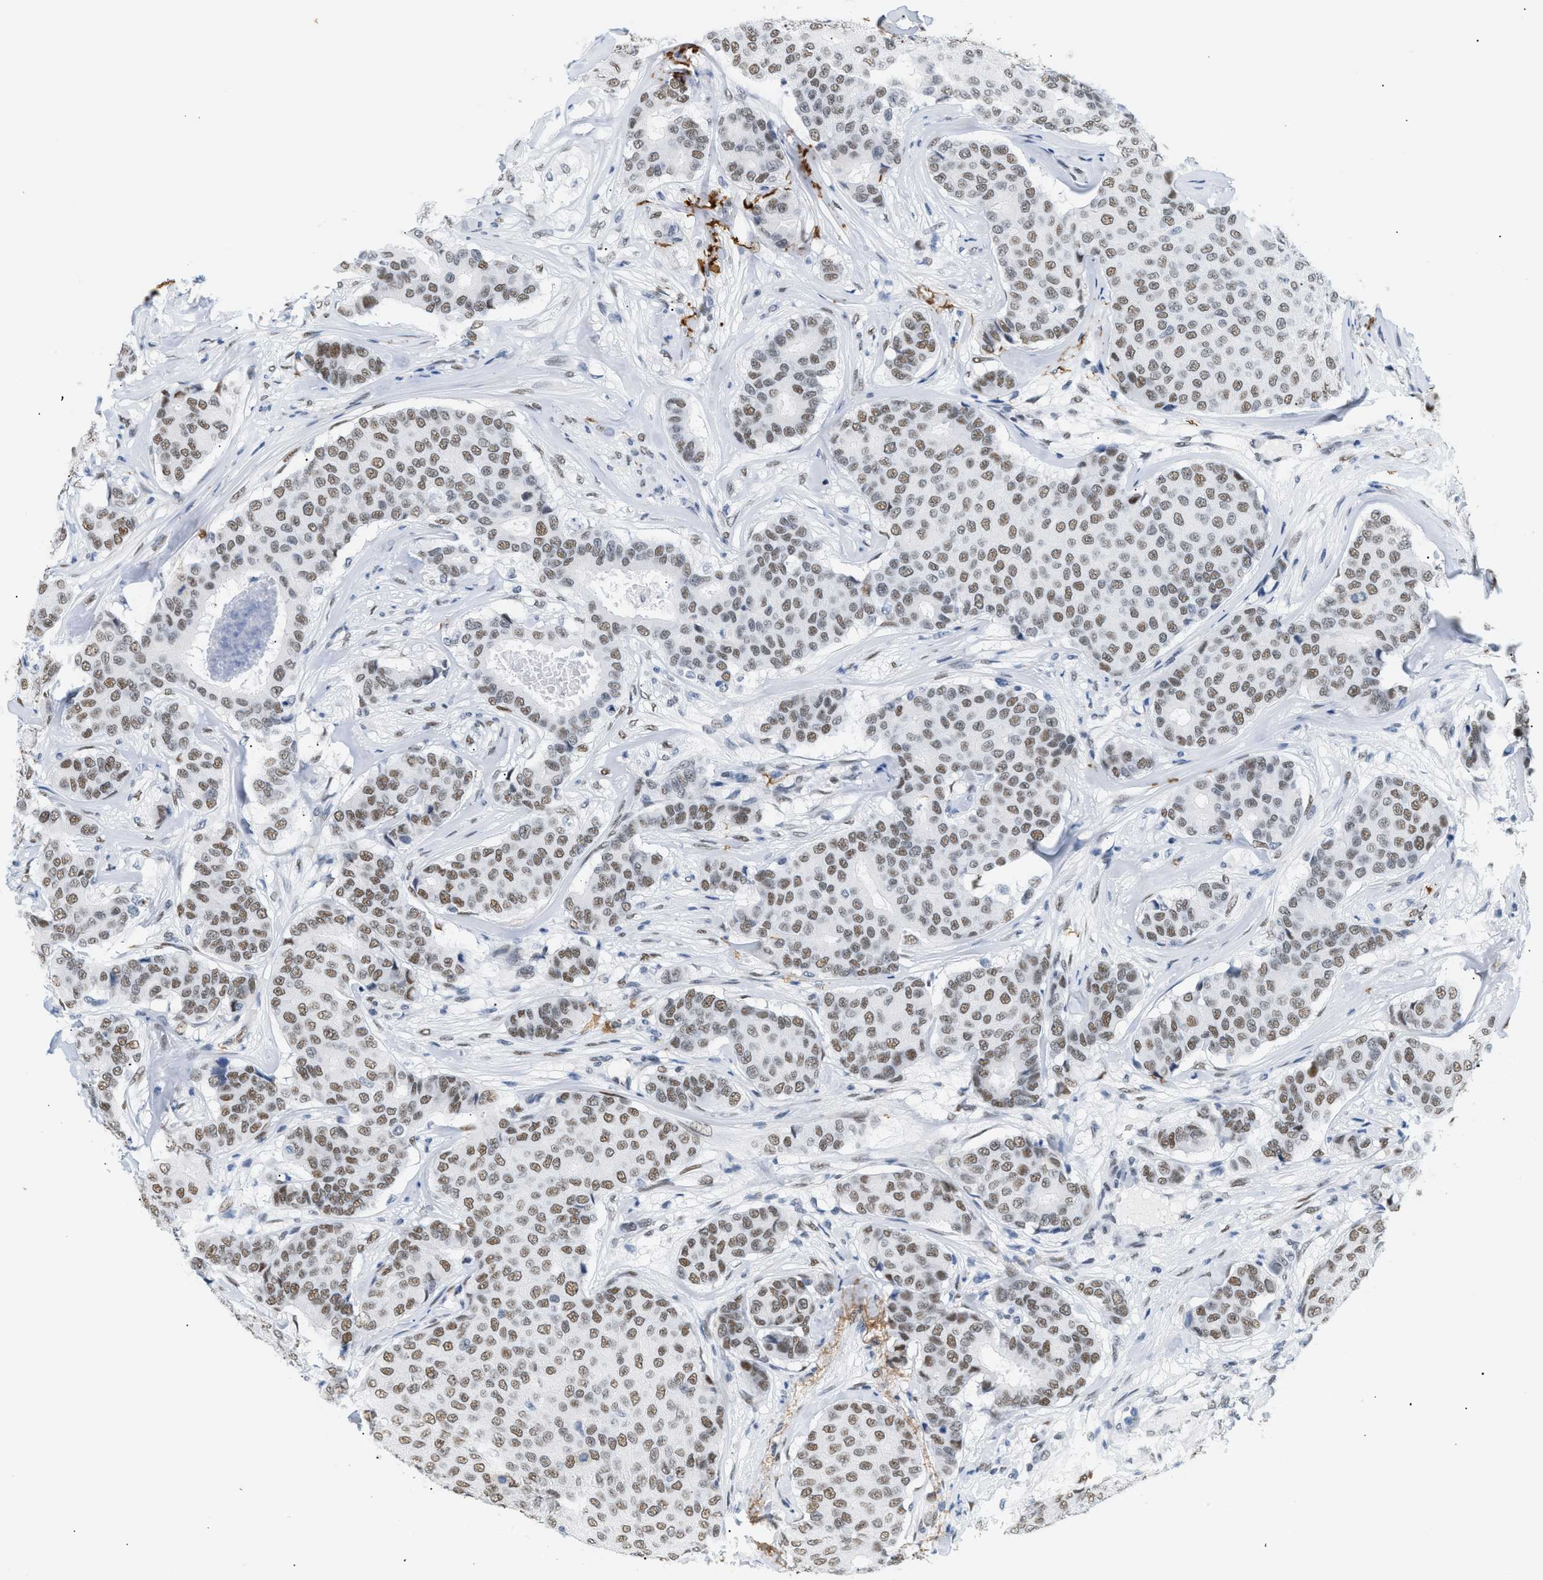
{"staining": {"intensity": "moderate", "quantity": ">75%", "location": "nuclear"}, "tissue": "breast cancer", "cell_type": "Tumor cells", "image_type": "cancer", "snomed": [{"axis": "morphology", "description": "Duct carcinoma"}, {"axis": "topography", "description": "Breast"}], "caption": "Immunohistochemical staining of human breast cancer (infiltrating ductal carcinoma) displays medium levels of moderate nuclear expression in approximately >75% of tumor cells.", "gene": "ELN", "patient": {"sex": "female", "age": 75}}